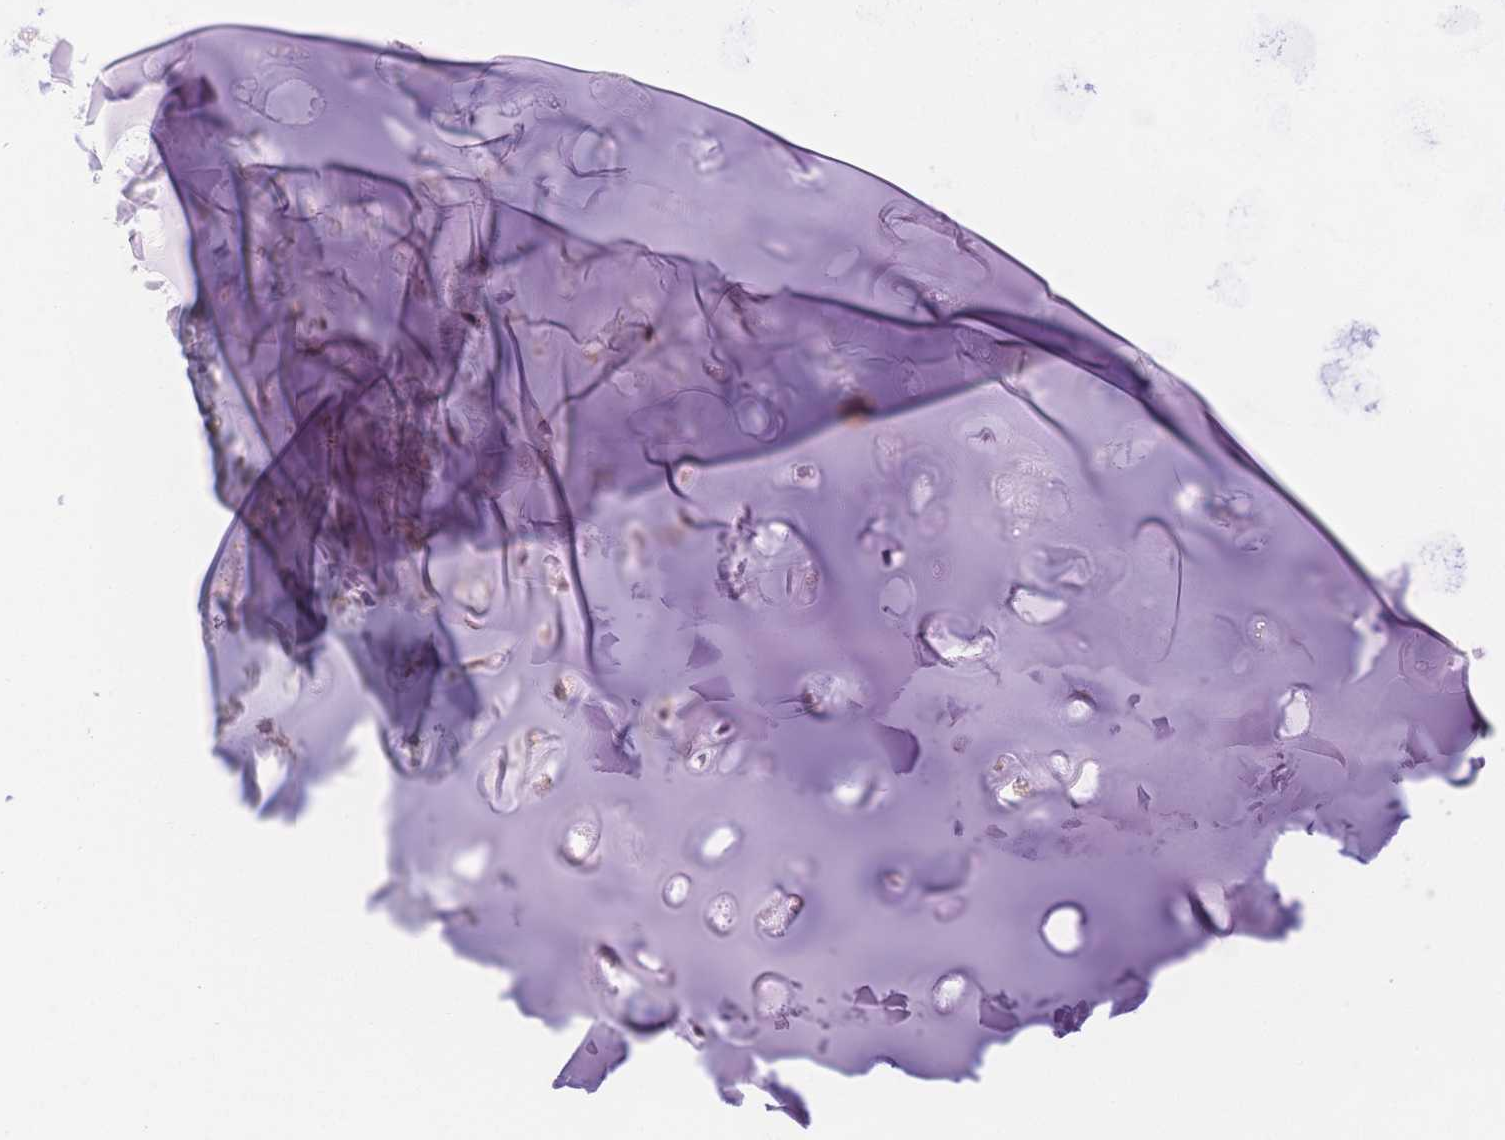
{"staining": {"intensity": "negative", "quantity": "none", "location": "none"}, "tissue": "soft tissue", "cell_type": "Chondrocytes", "image_type": "normal", "snomed": [{"axis": "morphology", "description": "Normal tissue, NOS"}, {"axis": "topography", "description": "Cartilage tissue"}, {"axis": "topography", "description": "Nasopharynx"}, {"axis": "topography", "description": "Thyroid gland"}], "caption": "IHC histopathology image of unremarkable human soft tissue stained for a protein (brown), which shows no positivity in chondrocytes. (IHC, brightfield microscopy, high magnification).", "gene": "HS3ST5", "patient": {"sex": "male", "age": 63}}